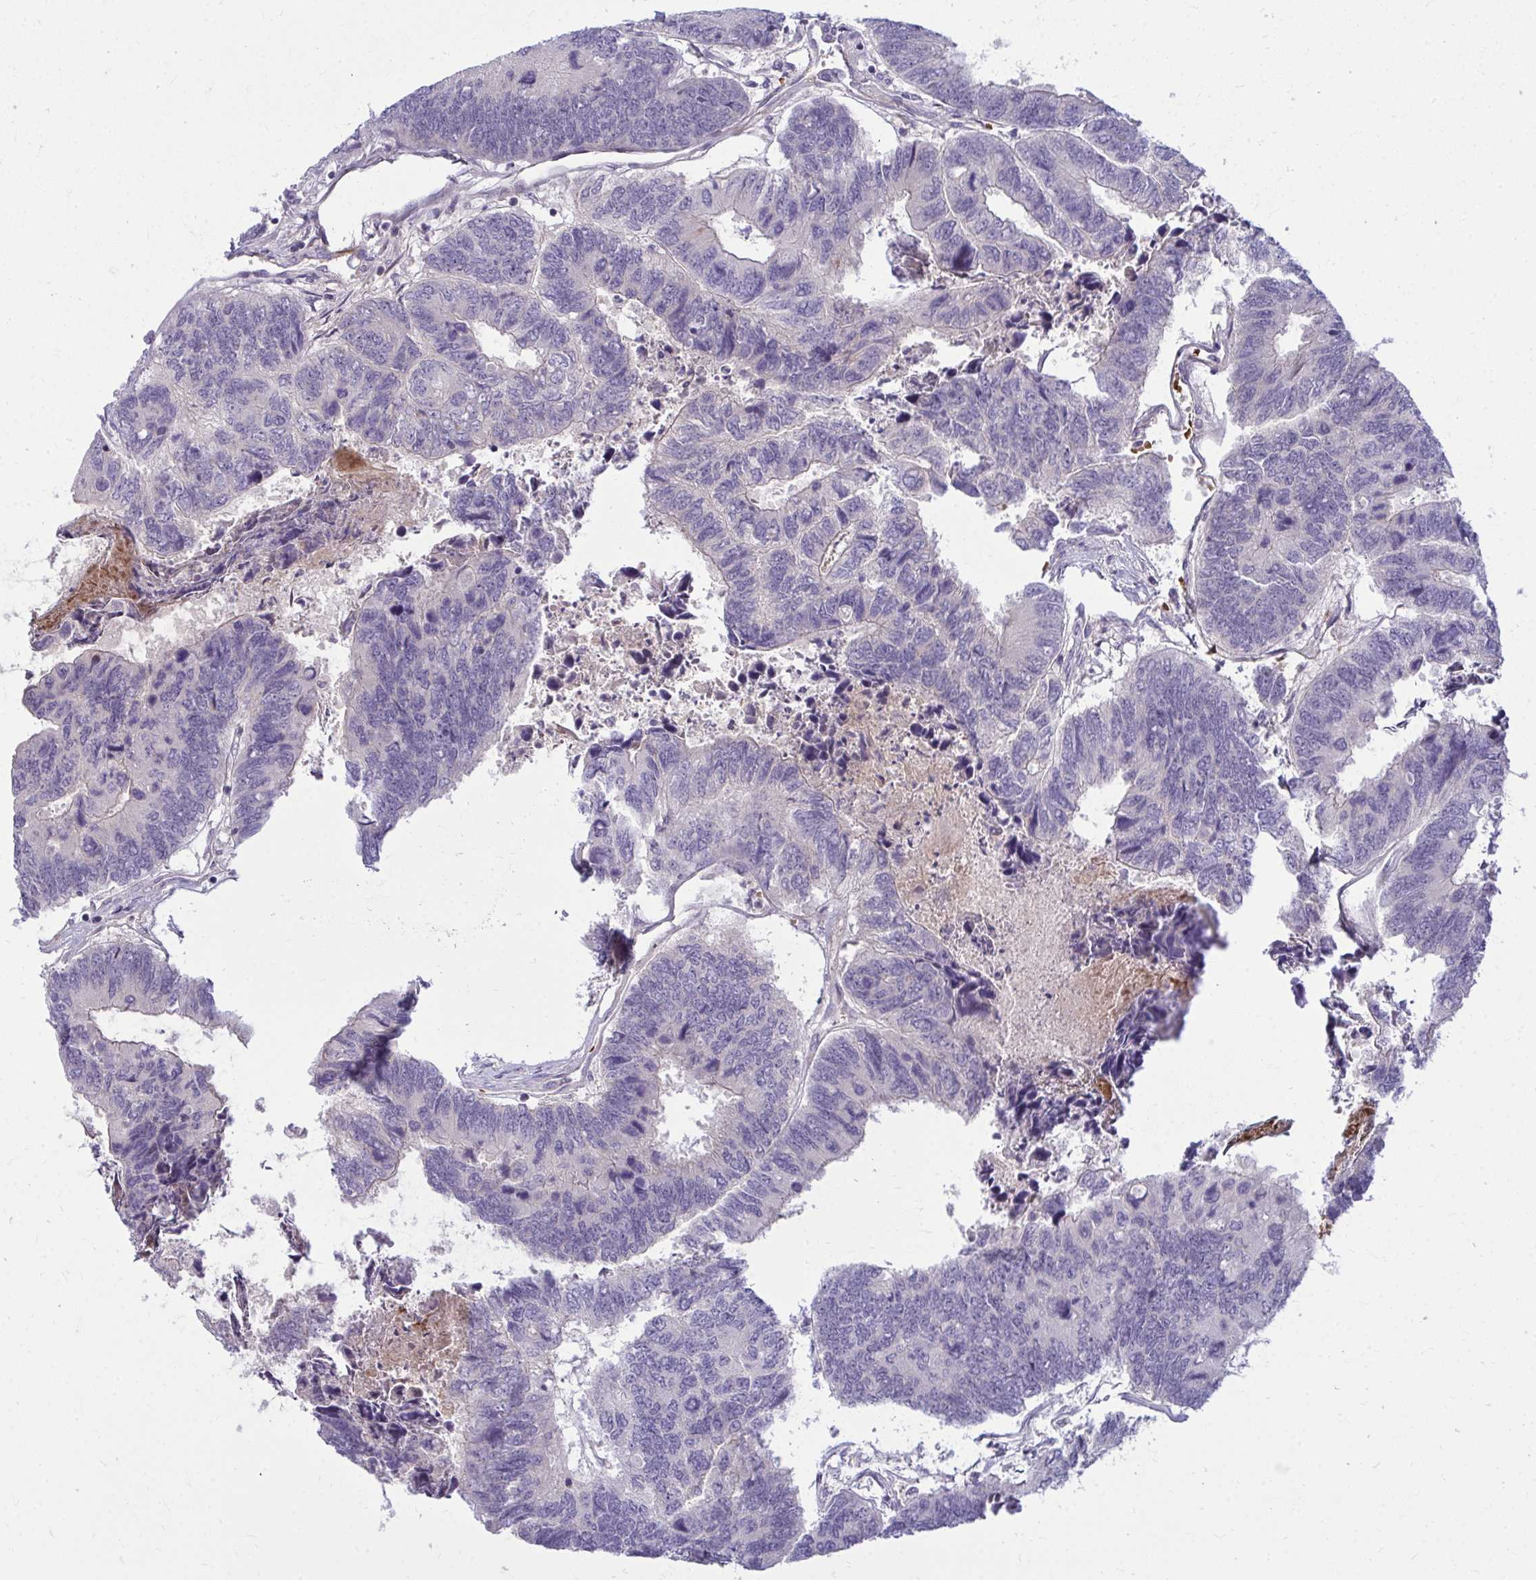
{"staining": {"intensity": "negative", "quantity": "none", "location": "none"}, "tissue": "colorectal cancer", "cell_type": "Tumor cells", "image_type": "cancer", "snomed": [{"axis": "morphology", "description": "Adenocarcinoma, NOS"}, {"axis": "topography", "description": "Colon"}], "caption": "Photomicrograph shows no significant protein staining in tumor cells of colorectal cancer.", "gene": "SLC14A1", "patient": {"sex": "female", "age": 67}}